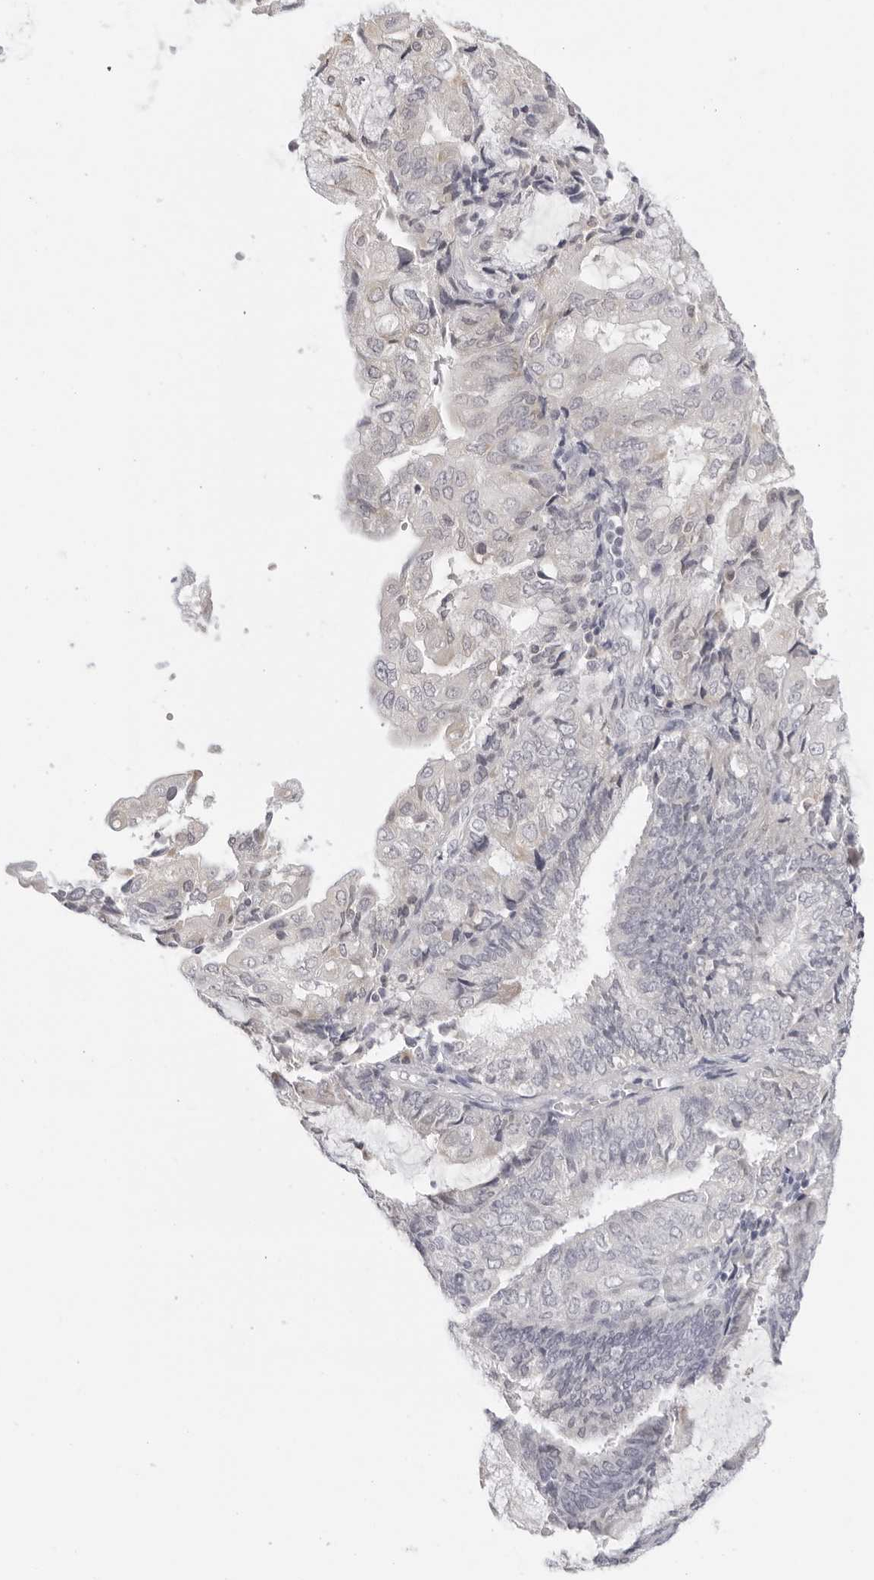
{"staining": {"intensity": "negative", "quantity": "none", "location": "none"}, "tissue": "endometrial cancer", "cell_type": "Tumor cells", "image_type": "cancer", "snomed": [{"axis": "morphology", "description": "Adenocarcinoma, NOS"}, {"axis": "topography", "description": "Endometrium"}], "caption": "There is no significant expression in tumor cells of endometrial adenocarcinoma.", "gene": "EDN2", "patient": {"sex": "female", "age": 81}}